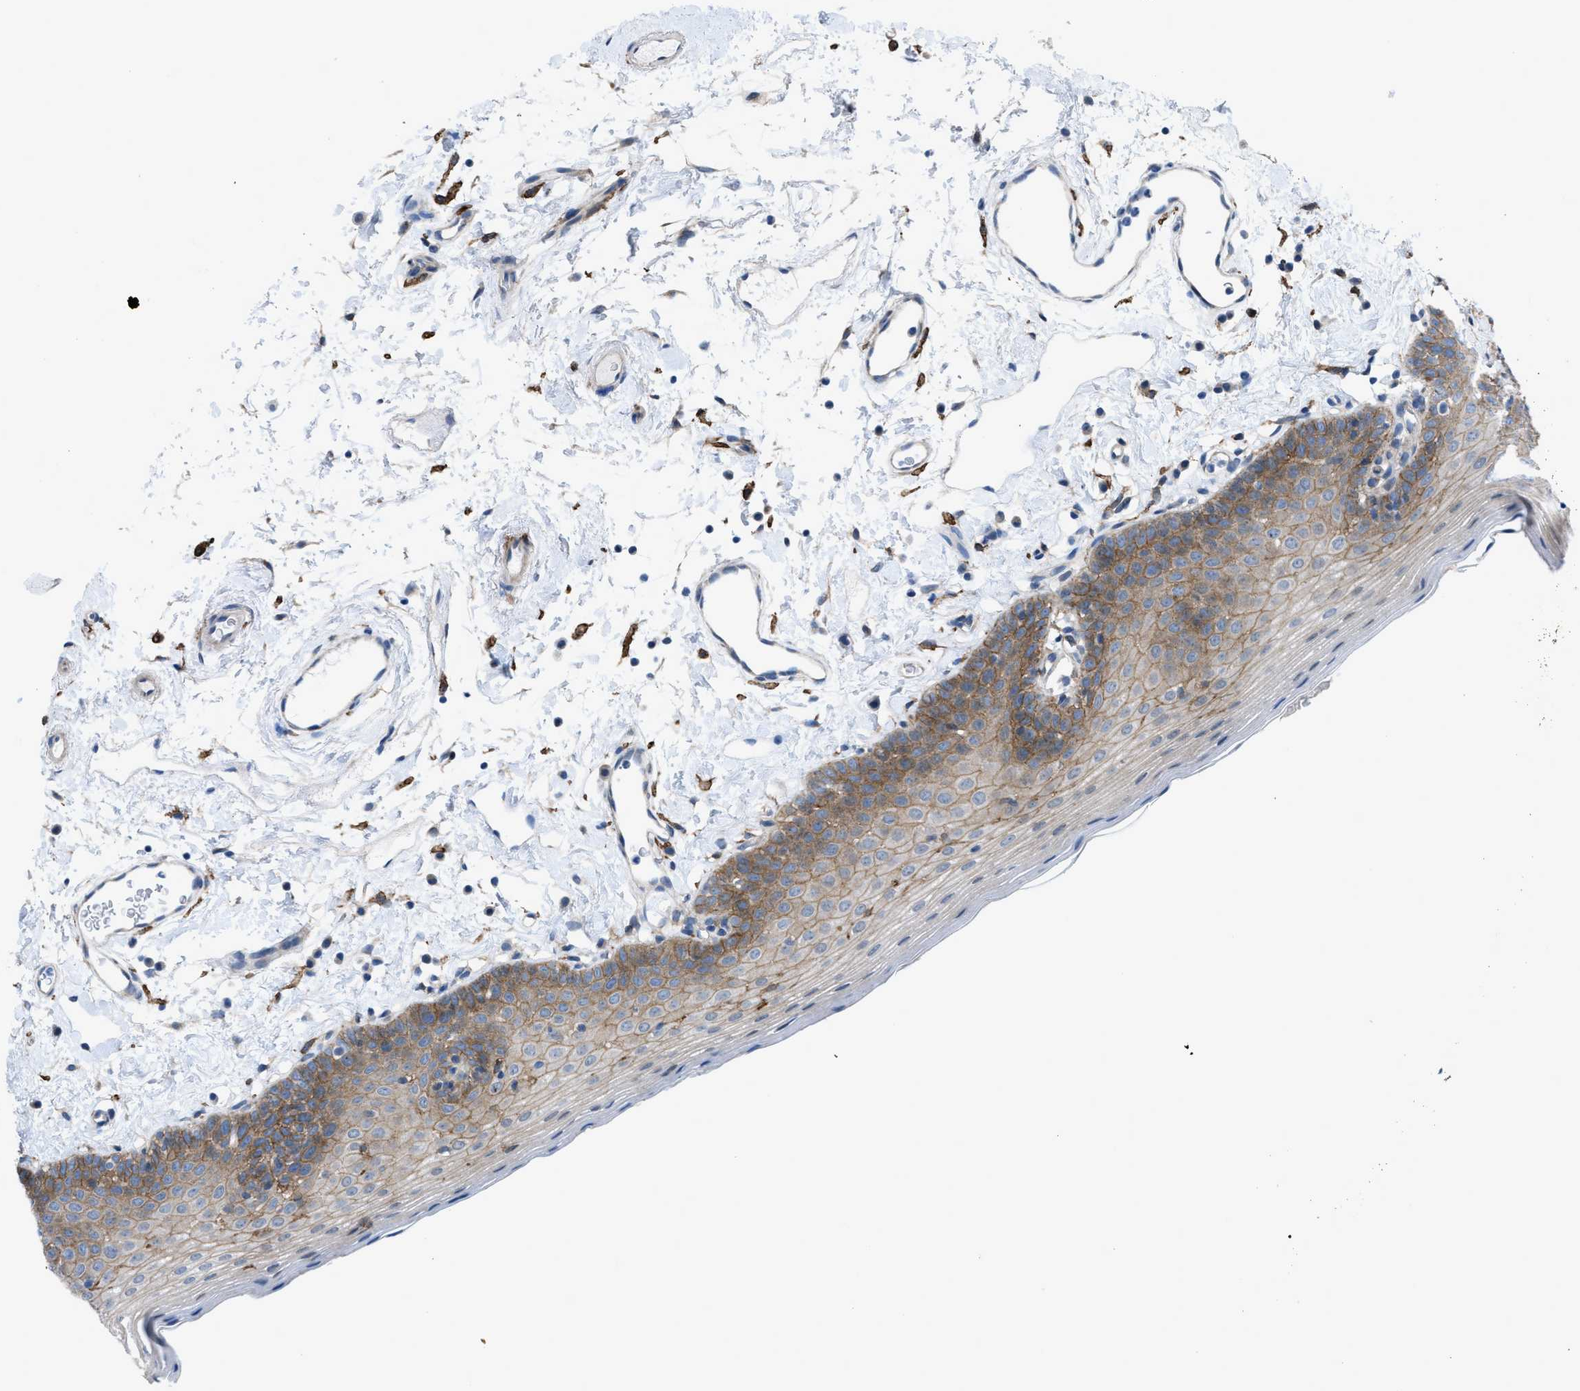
{"staining": {"intensity": "strong", "quantity": ">75%", "location": "cytoplasmic/membranous"}, "tissue": "oral mucosa", "cell_type": "Squamous epithelial cells", "image_type": "normal", "snomed": [{"axis": "morphology", "description": "Normal tissue, NOS"}, {"axis": "topography", "description": "Oral tissue"}], "caption": "A high-resolution micrograph shows IHC staining of normal oral mucosa, which displays strong cytoplasmic/membranous positivity in approximately >75% of squamous epithelial cells.", "gene": "EGFR", "patient": {"sex": "male", "age": 66}}